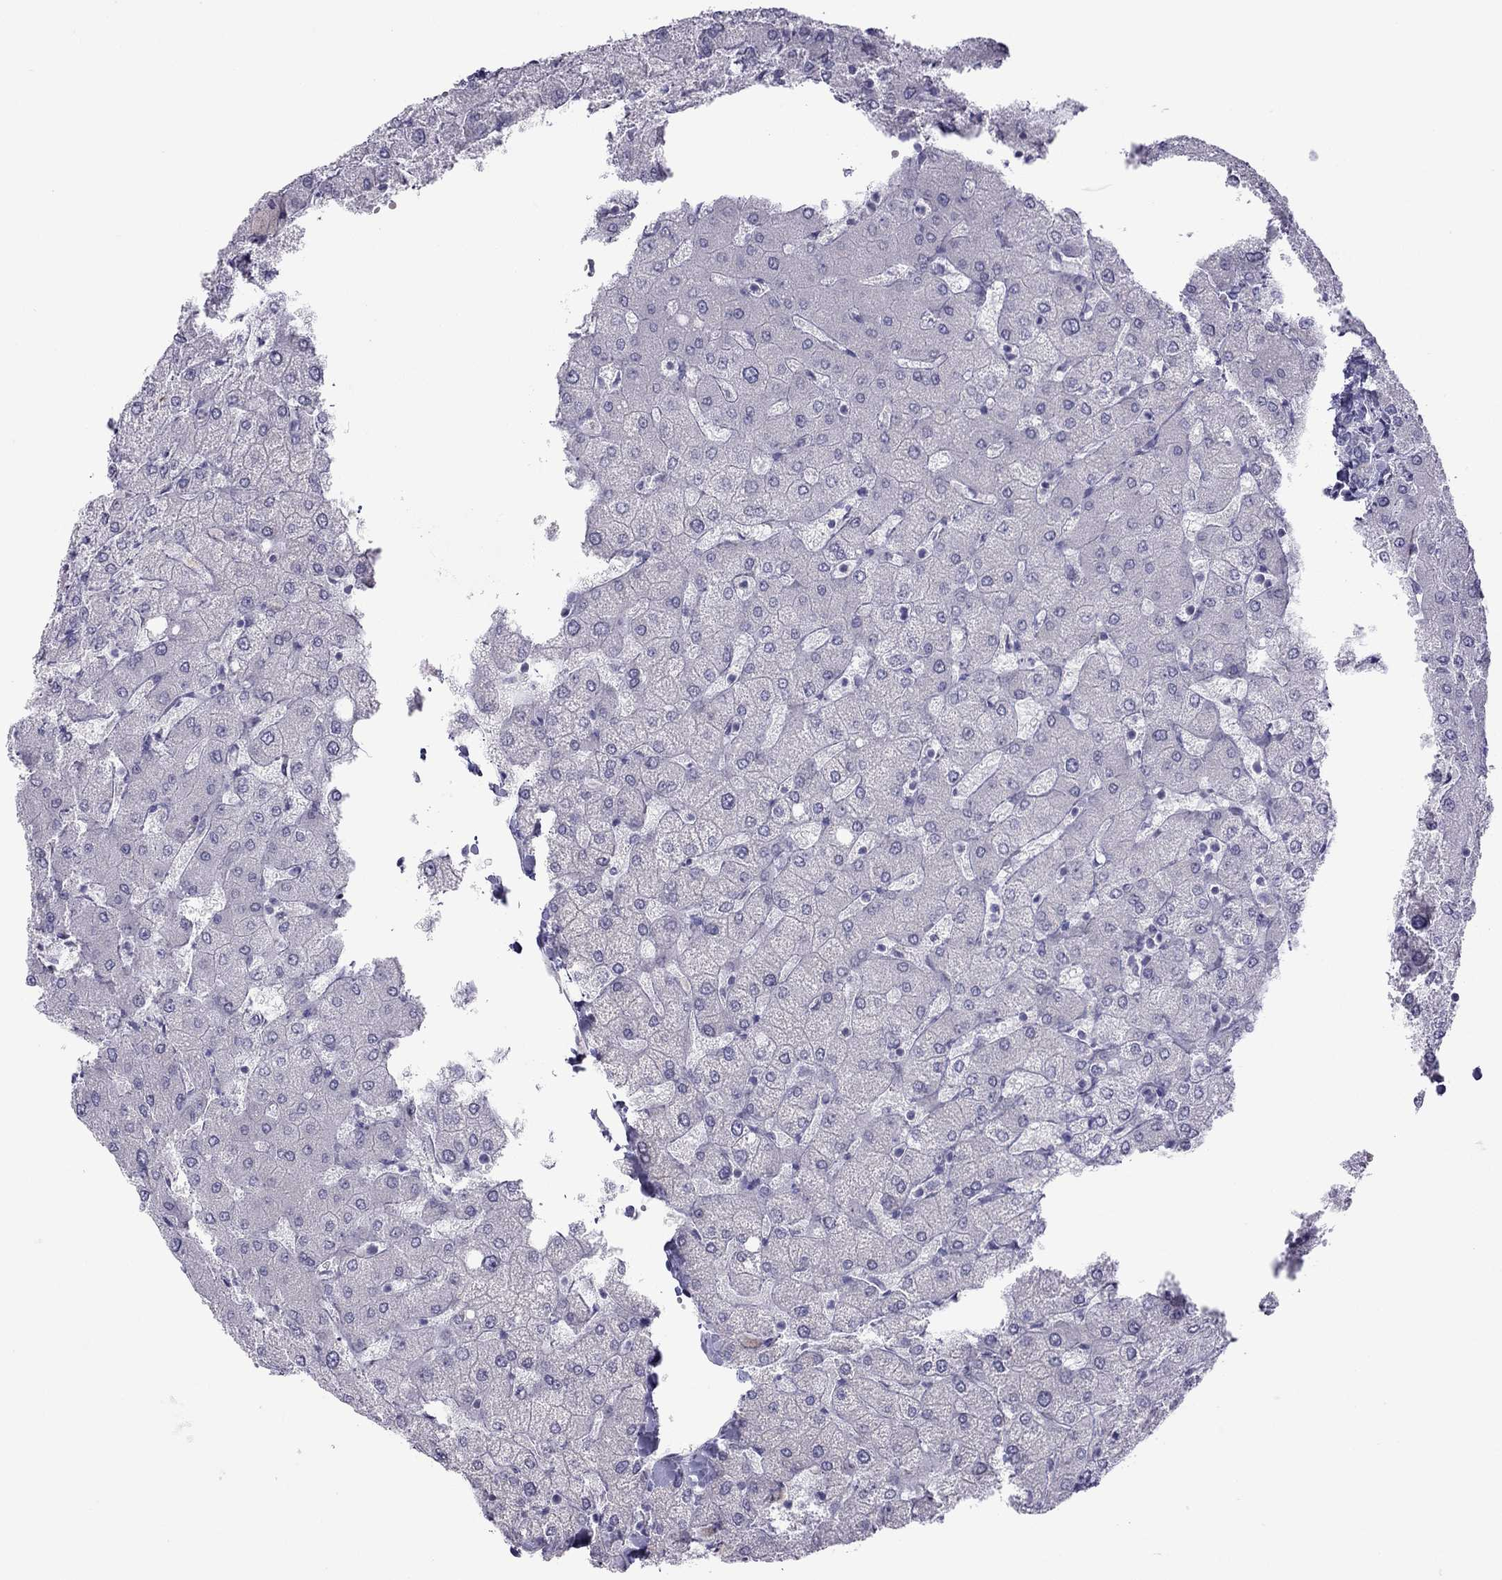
{"staining": {"intensity": "negative", "quantity": "none", "location": "none"}, "tissue": "liver", "cell_type": "Cholangiocytes", "image_type": "normal", "snomed": [{"axis": "morphology", "description": "Normal tissue, NOS"}, {"axis": "topography", "description": "Liver"}], "caption": "A histopathology image of liver stained for a protein reveals no brown staining in cholangiocytes. Brightfield microscopy of immunohistochemistry (IHC) stained with DAB (brown) and hematoxylin (blue), captured at high magnification.", "gene": "TEX14", "patient": {"sex": "female", "age": 54}}